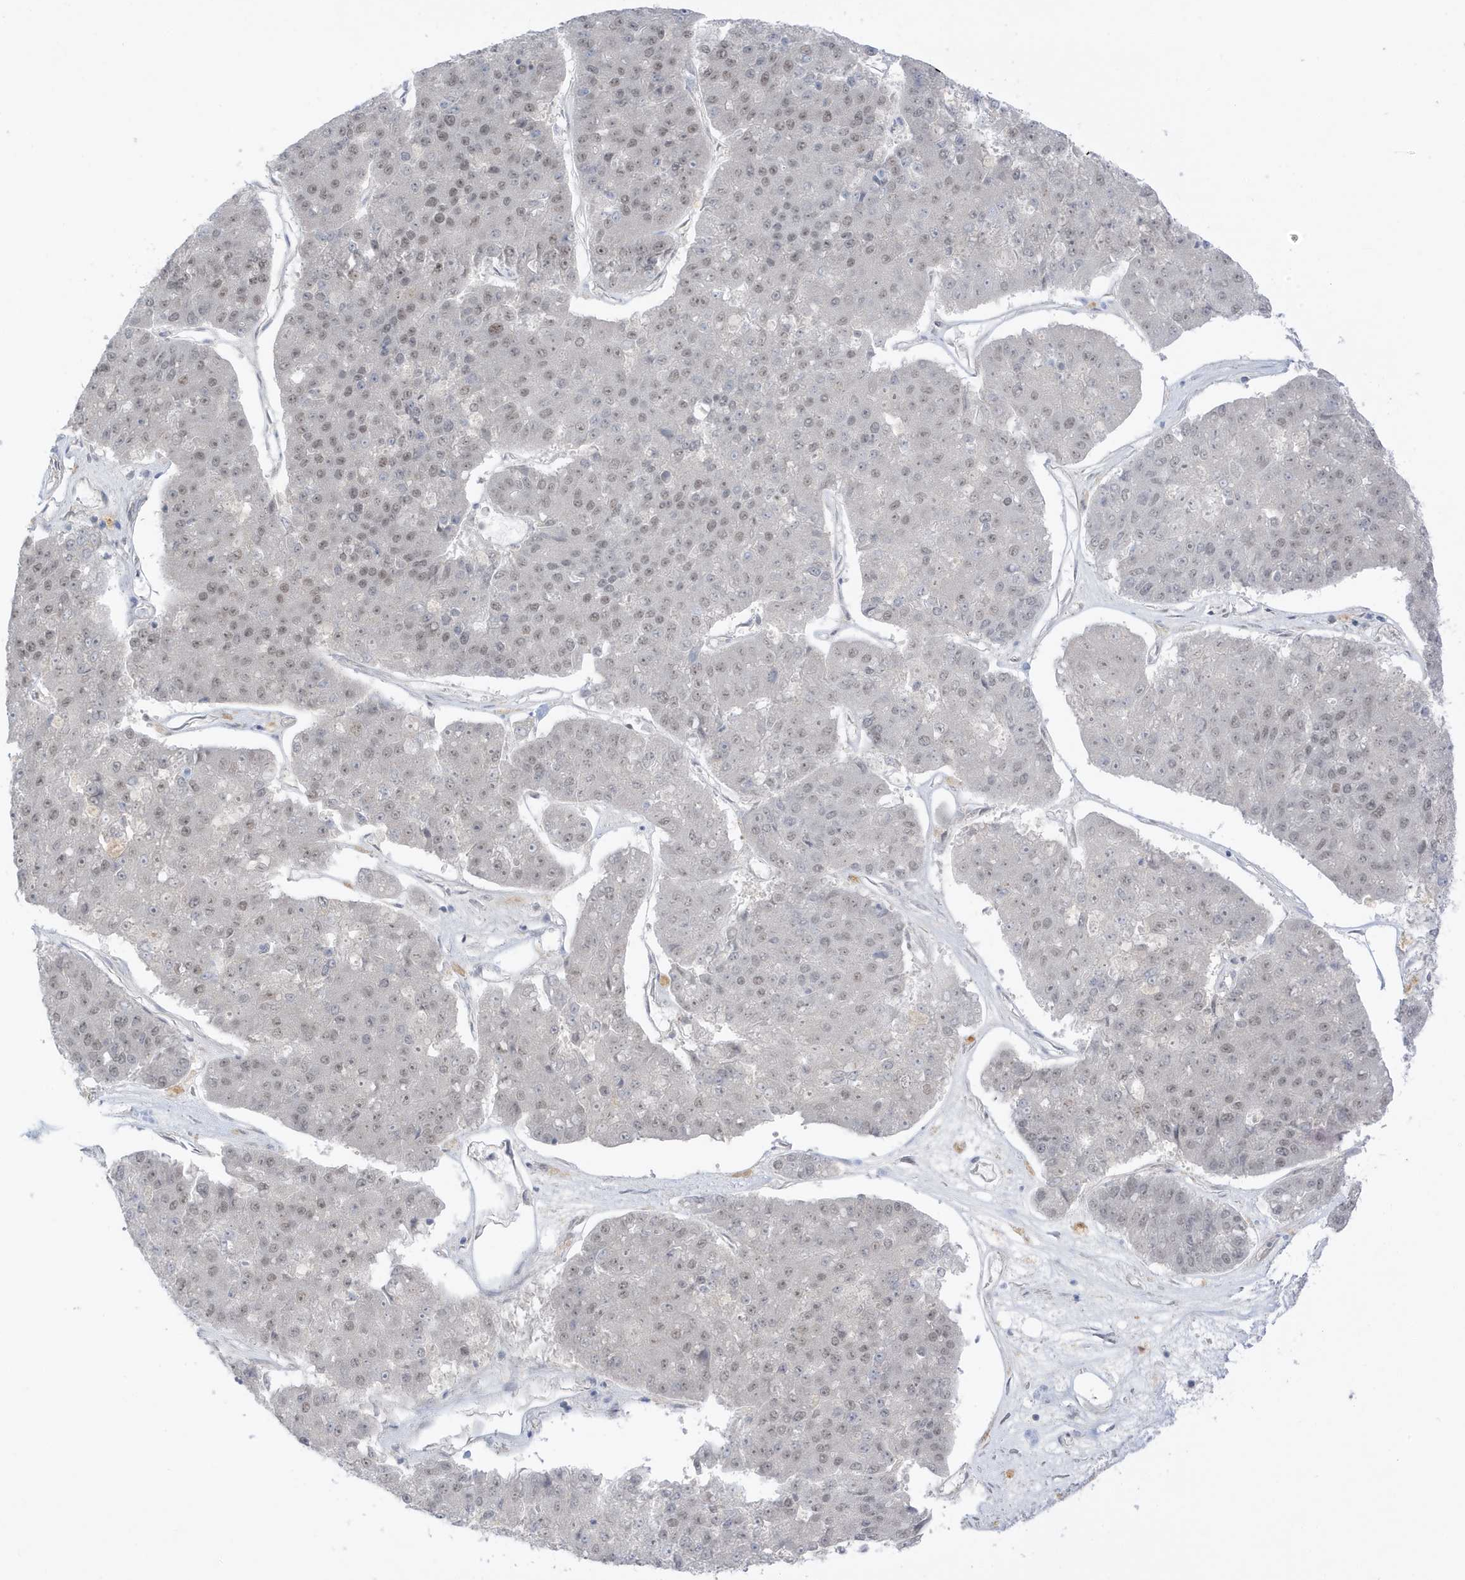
{"staining": {"intensity": "weak", "quantity": "<25%", "location": "nuclear"}, "tissue": "pancreatic cancer", "cell_type": "Tumor cells", "image_type": "cancer", "snomed": [{"axis": "morphology", "description": "Adenocarcinoma, NOS"}, {"axis": "topography", "description": "Pancreas"}], "caption": "Tumor cells are negative for brown protein staining in pancreatic cancer.", "gene": "MSL3", "patient": {"sex": "male", "age": 50}}